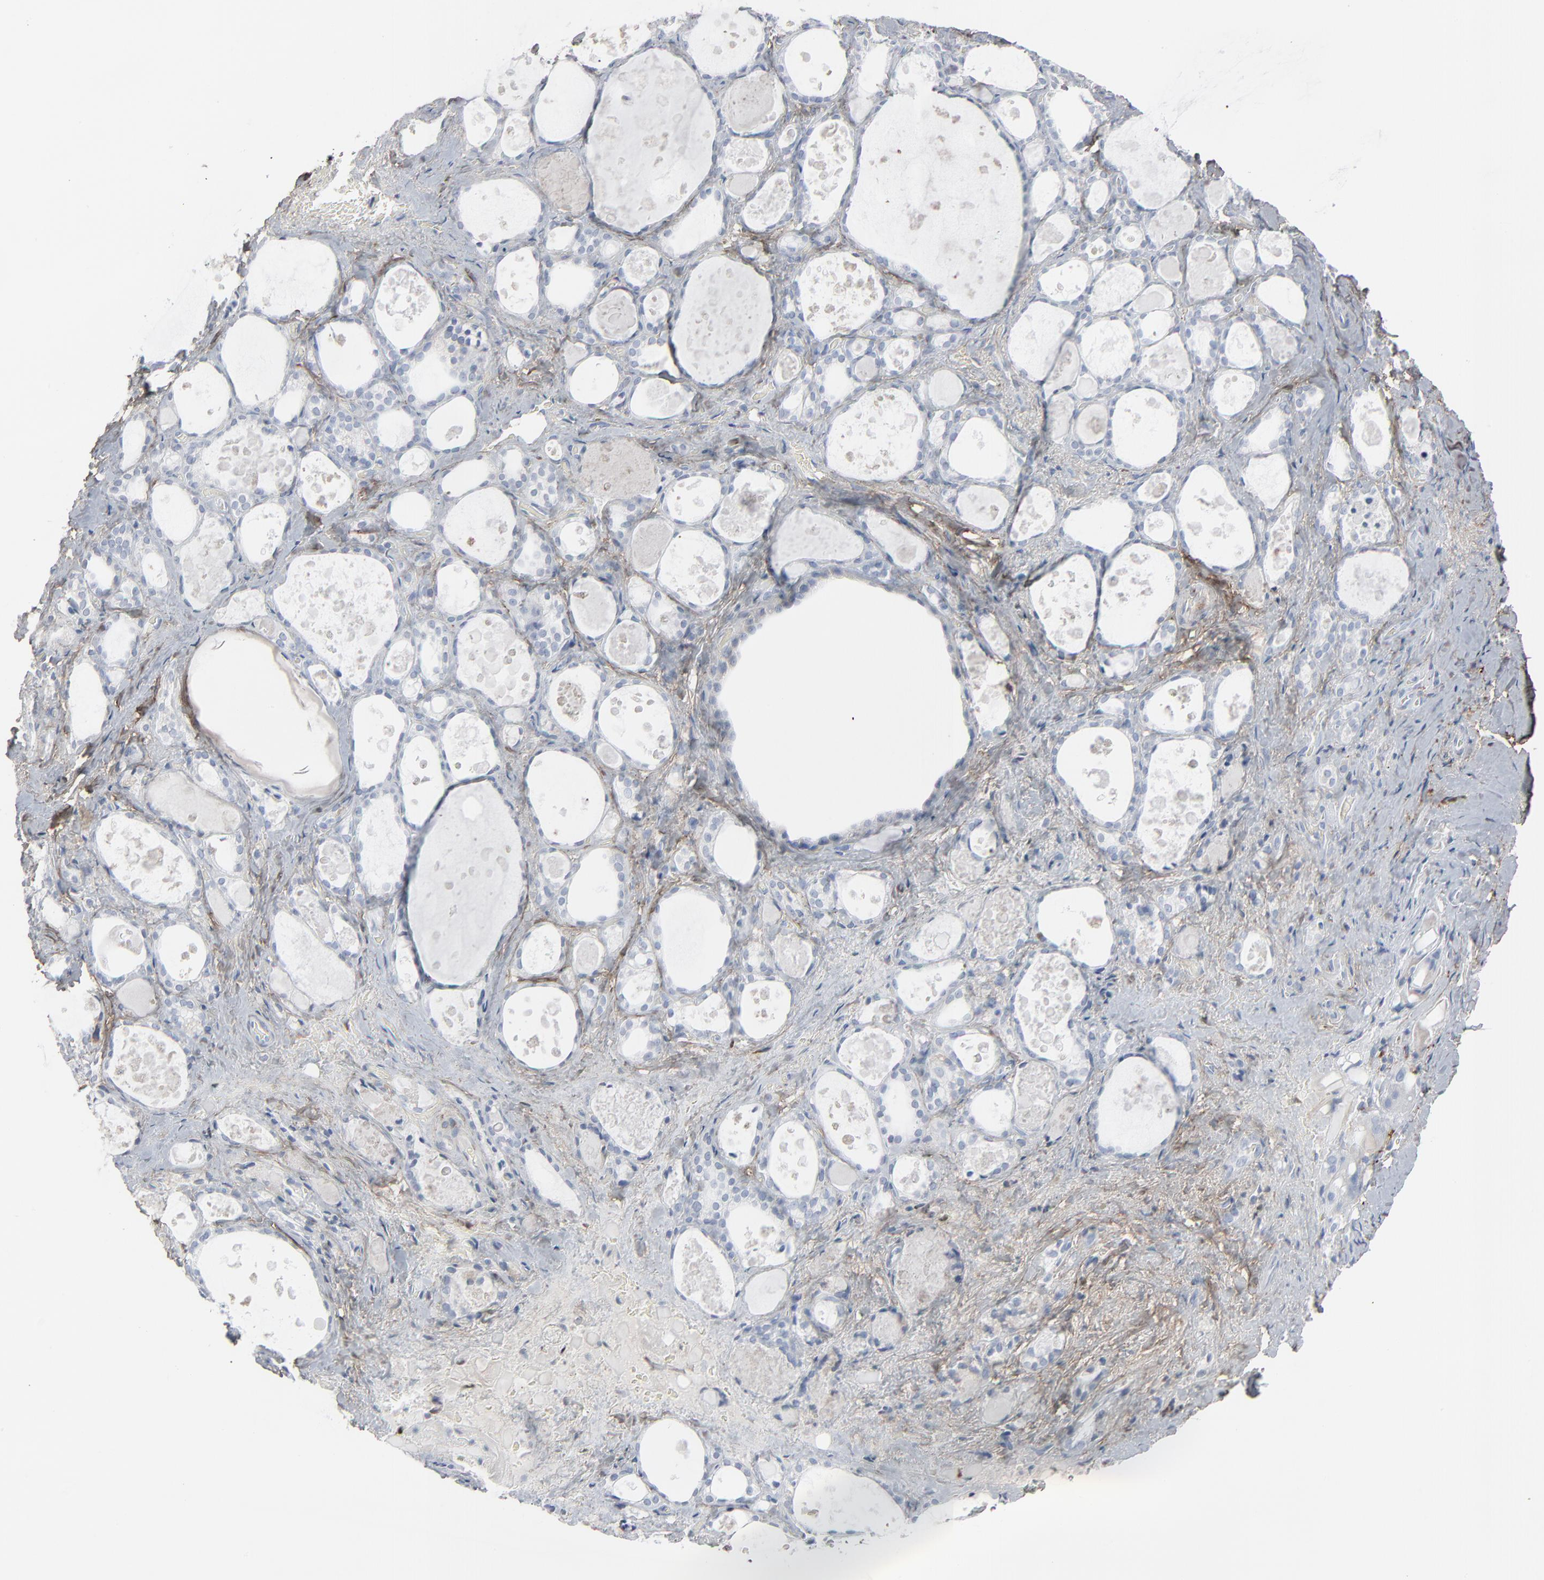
{"staining": {"intensity": "negative", "quantity": "none", "location": "none"}, "tissue": "thyroid gland", "cell_type": "Glandular cells", "image_type": "normal", "snomed": [{"axis": "morphology", "description": "Normal tissue, NOS"}, {"axis": "topography", "description": "Thyroid gland"}], "caption": "IHC photomicrograph of normal thyroid gland: thyroid gland stained with DAB (3,3'-diaminobenzidine) exhibits no significant protein positivity in glandular cells. (Immunohistochemistry, brightfield microscopy, high magnification).", "gene": "BGN", "patient": {"sex": "female", "age": 75}}